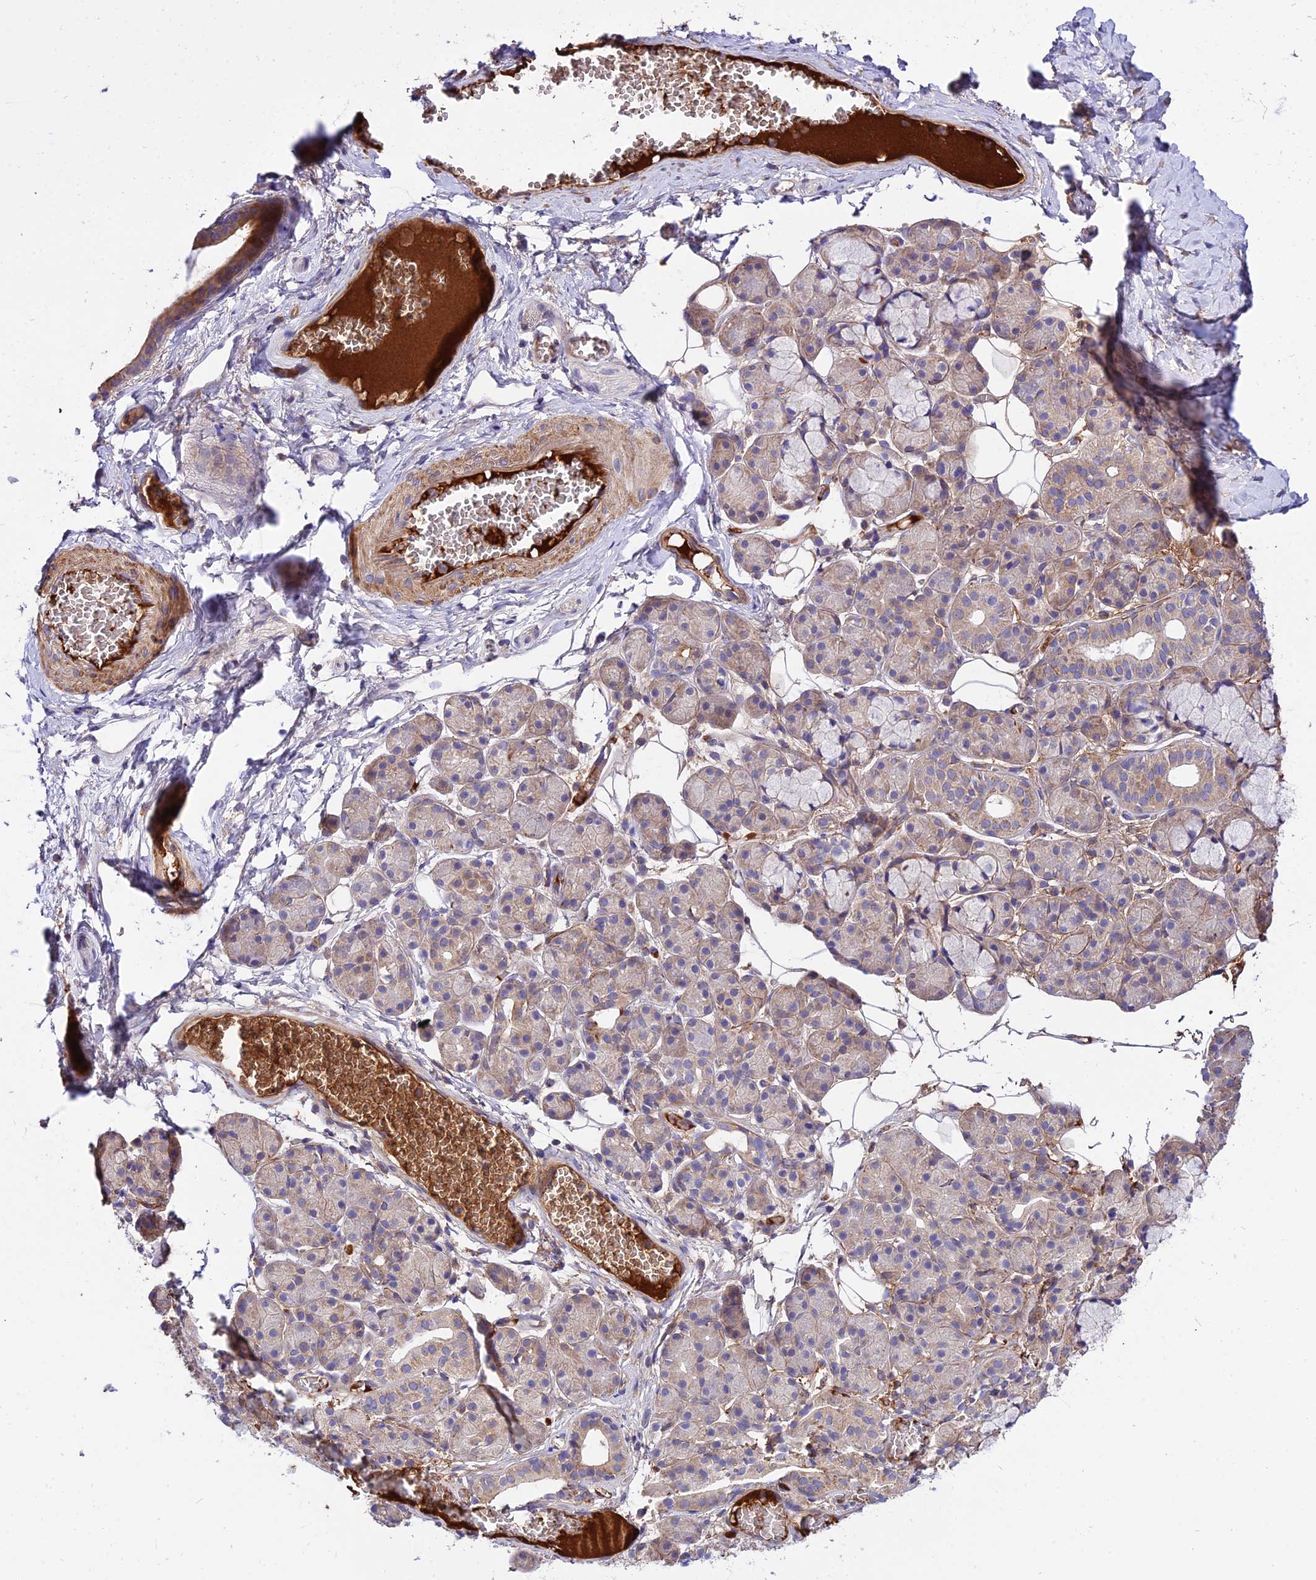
{"staining": {"intensity": "weak", "quantity": "<25%", "location": "cytoplasmic/membranous"}, "tissue": "salivary gland", "cell_type": "Glandular cells", "image_type": "normal", "snomed": [{"axis": "morphology", "description": "Normal tissue, NOS"}, {"axis": "topography", "description": "Salivary gland"}], "caption": "Glandular cells are negative for protein expression in normal human salivary gland. (Stains: DAB immunohistochemistry with hematoxylin counter stain, Microscopy: brightfield microscopy at high magnification).", "gene": "PYM1", "patient": {"sex": "male", "age": 63}}